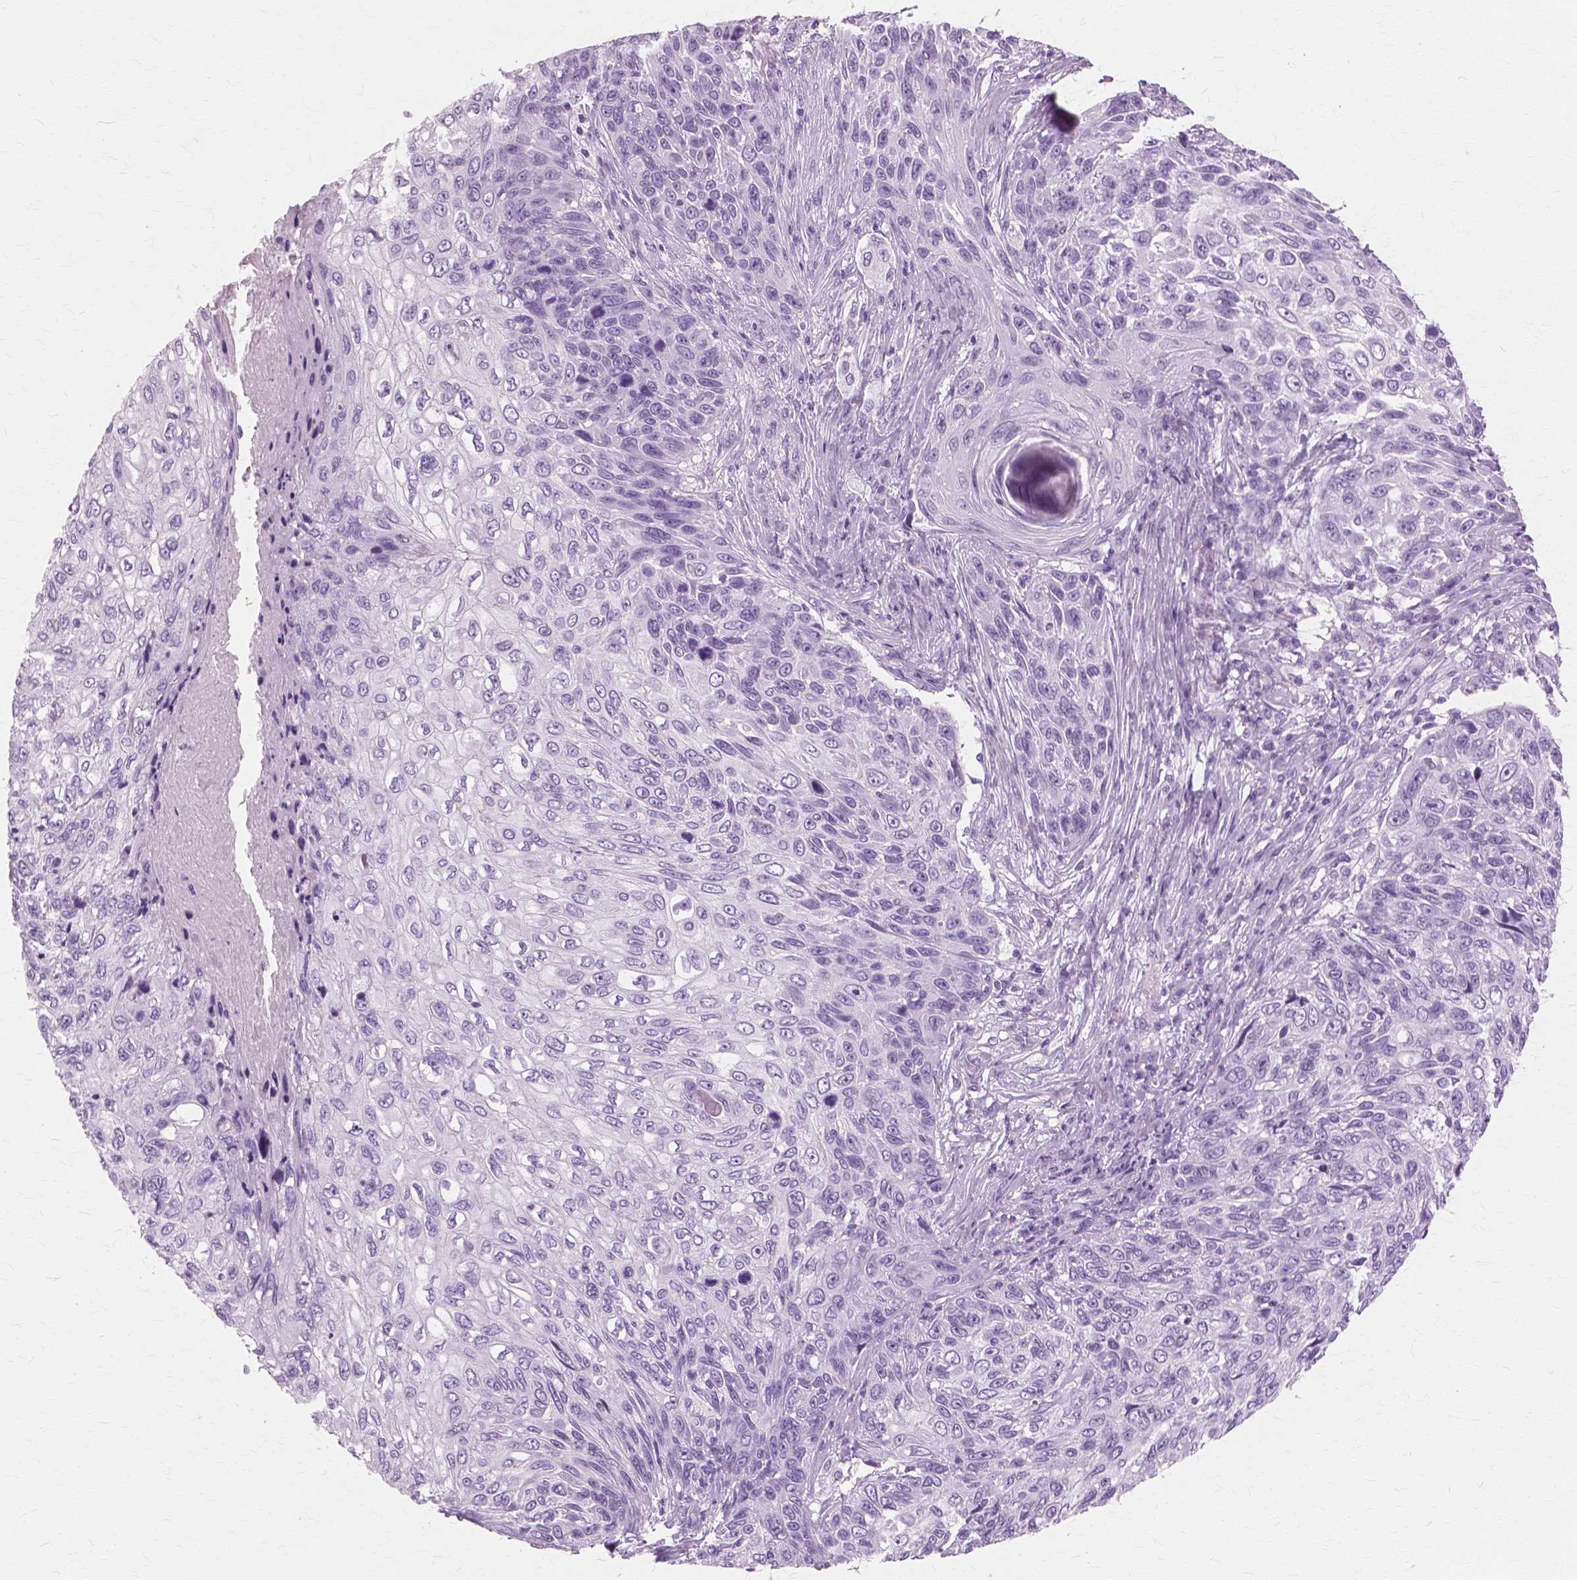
{"staining": {"intensity": "negative", "quantity": "none", "location": "none"}, "tissue": "skin cancer", "cell_type": "Tumor cells", "image_type": "cancer", "snomed": [{"axis": "morphology", "description": "Squamous cell carcinoma, NOS"}, {"axis": "topography", "description": "Skin"}], "caption": "Human squamous cell carcinoma (skin) stained for a protein using immunohistochemistry (IHC) displays no expression in tumor cells.", "gene": "SFTPD", "patient": {"sex": "male", "age": 92}}